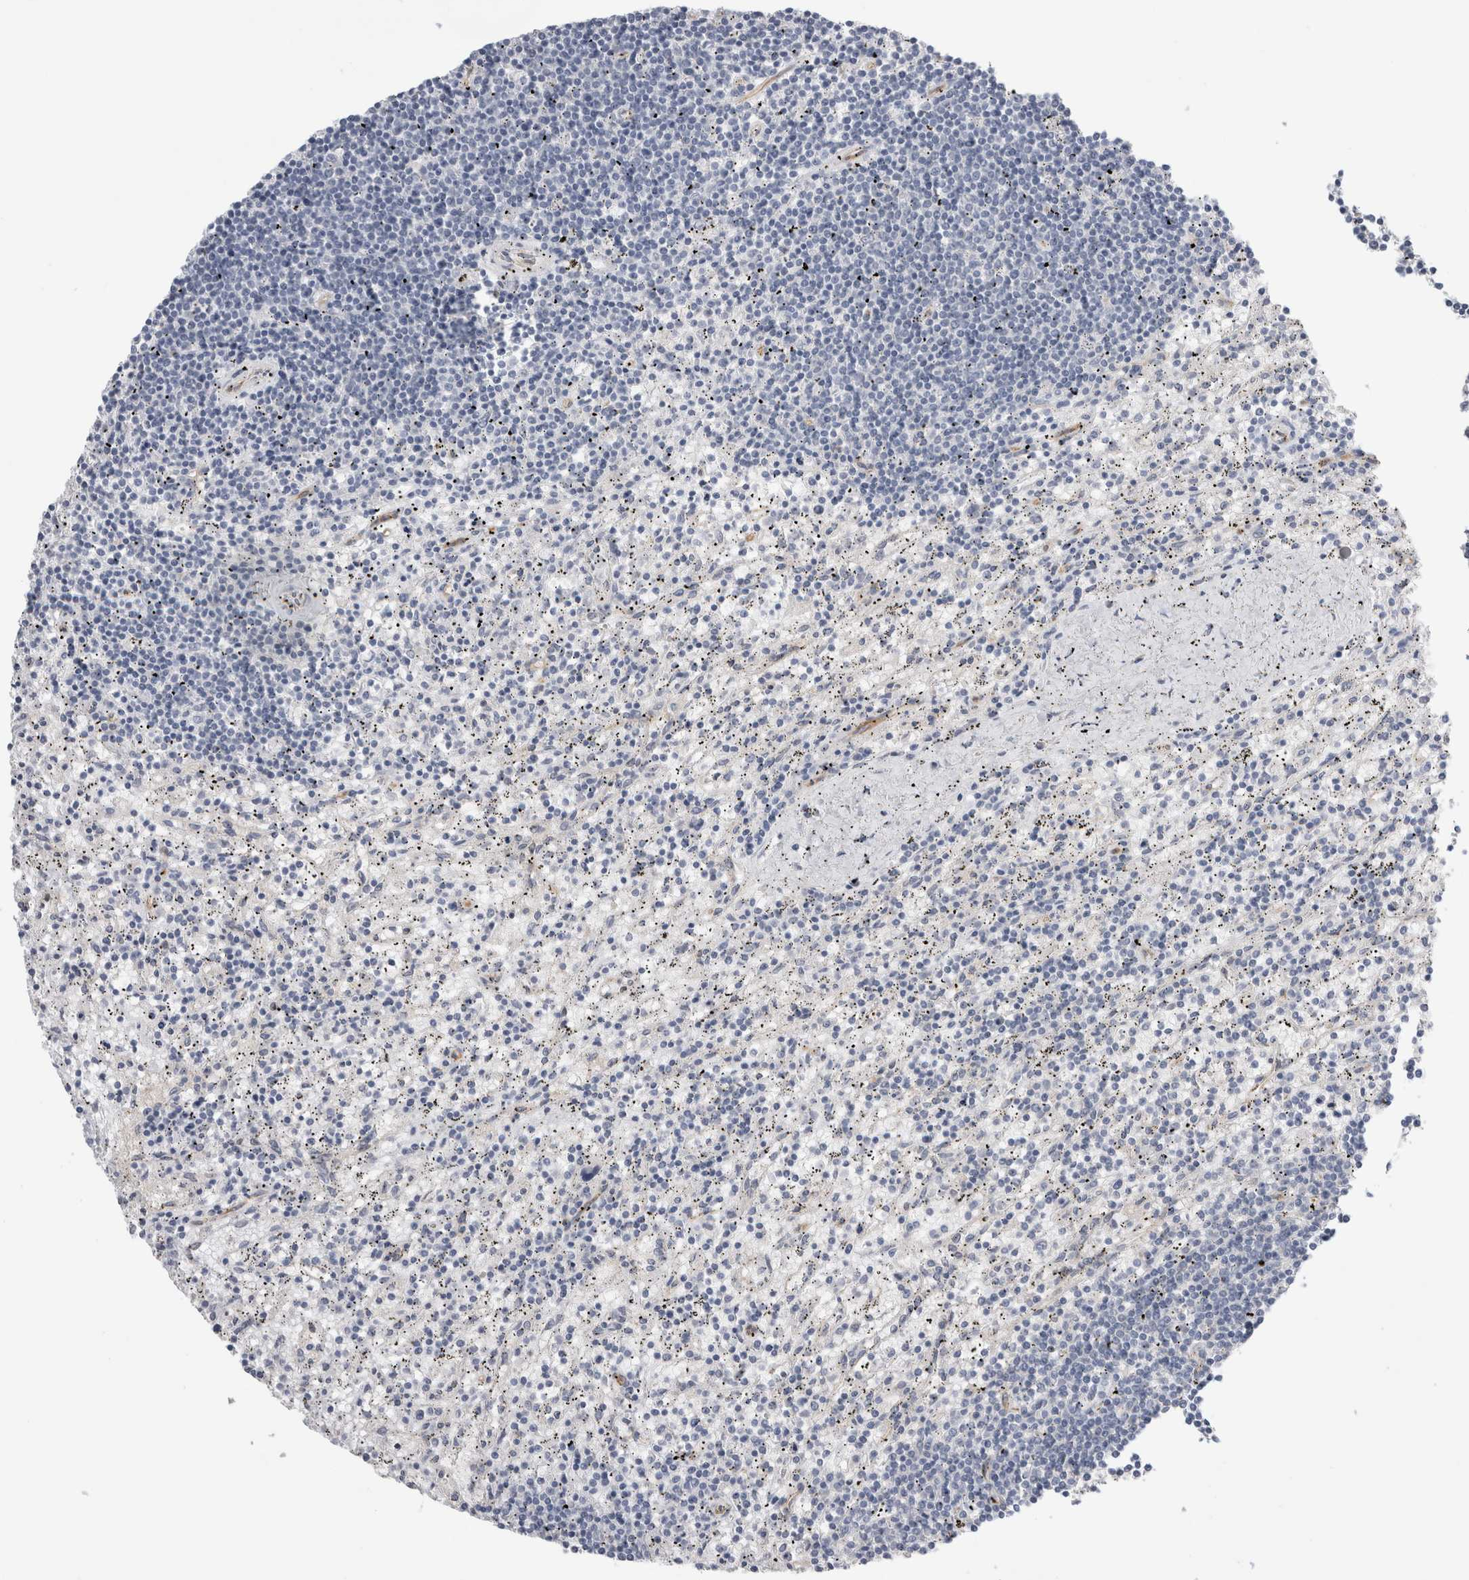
{"staining": {"intensity": "negative", "quantity": "none", "location": "none"}, "tissue": "lymphoma", "cell_type": "Tumor cells", "image_type": "cancer", "snomed": [{"axis": "morphology", "description": "Malignant lymphoma, non-Hodgkin's type, Low grade"}, {"axis": "topography", "description": "Spleen"}], "caption": "Lymphoma was stained to show a protein in brown. There is no significant expression in tumor cells.", "gene": "TAFA5", "patient": {"sex": "male", "age": 76}}